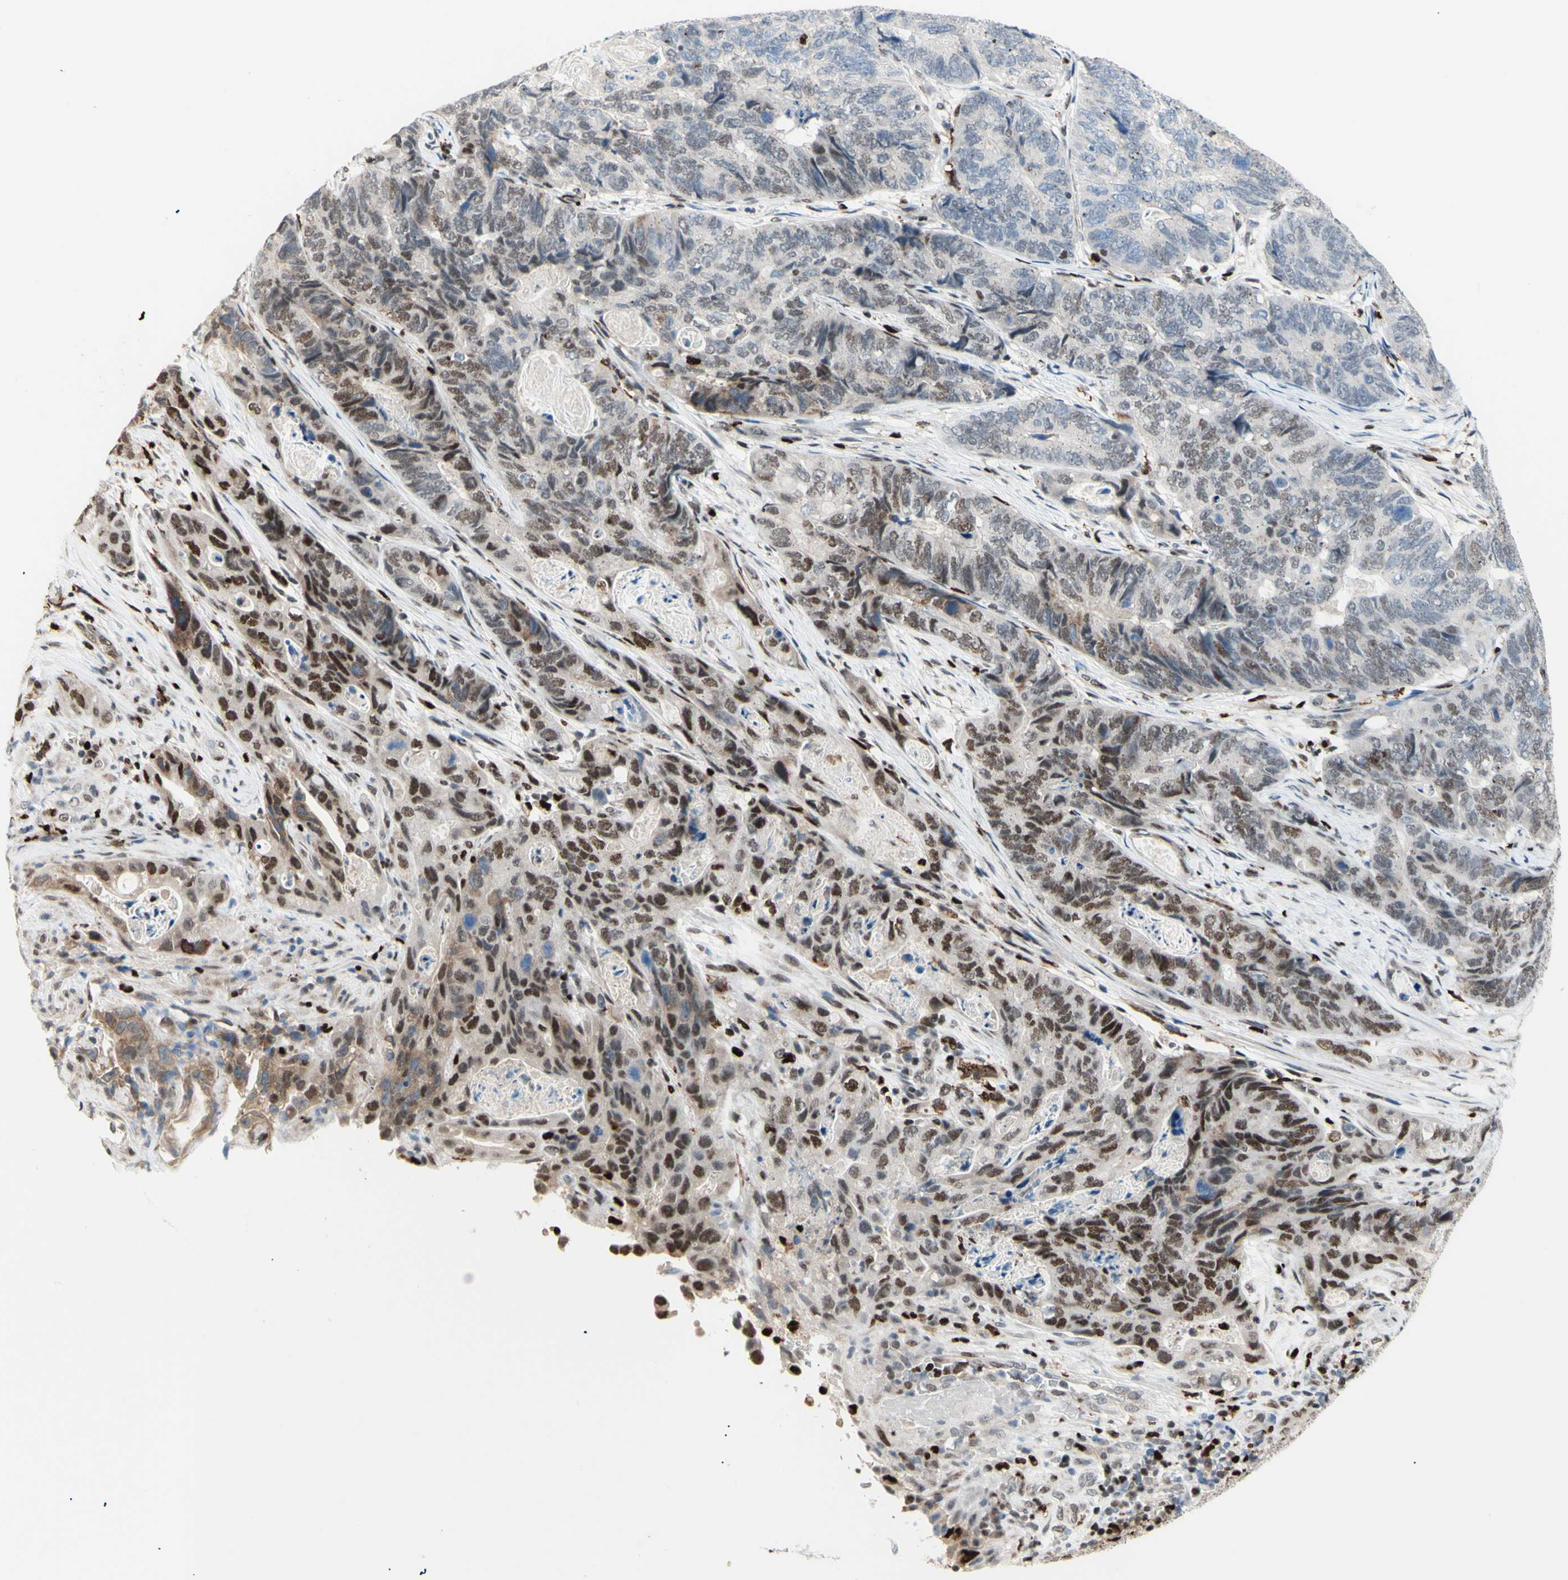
{"staining": {"intensity": "weak", "quantity": "25%-75%", "location": "nuclear"}, "tissue": "stomach cancer", "cell_type": "Tumor cells", "image_type": "cancer", "snomed": [{"axis": "morphology", "description": "Adenocarcinoma, NOS"}, {"axis": "topography", "description": "Stomach"}], "caption": "Immunohistochemistry (IHC) of stomach cancer (adenocarcinoma) reveals low levels of weak nuclear staining in approximately 25%-75% of tumor cells. (DAB IHC with brightfield microscopy, high magnification).", "gene": "EED", "patient": {"sex": "female", "age": 89}}